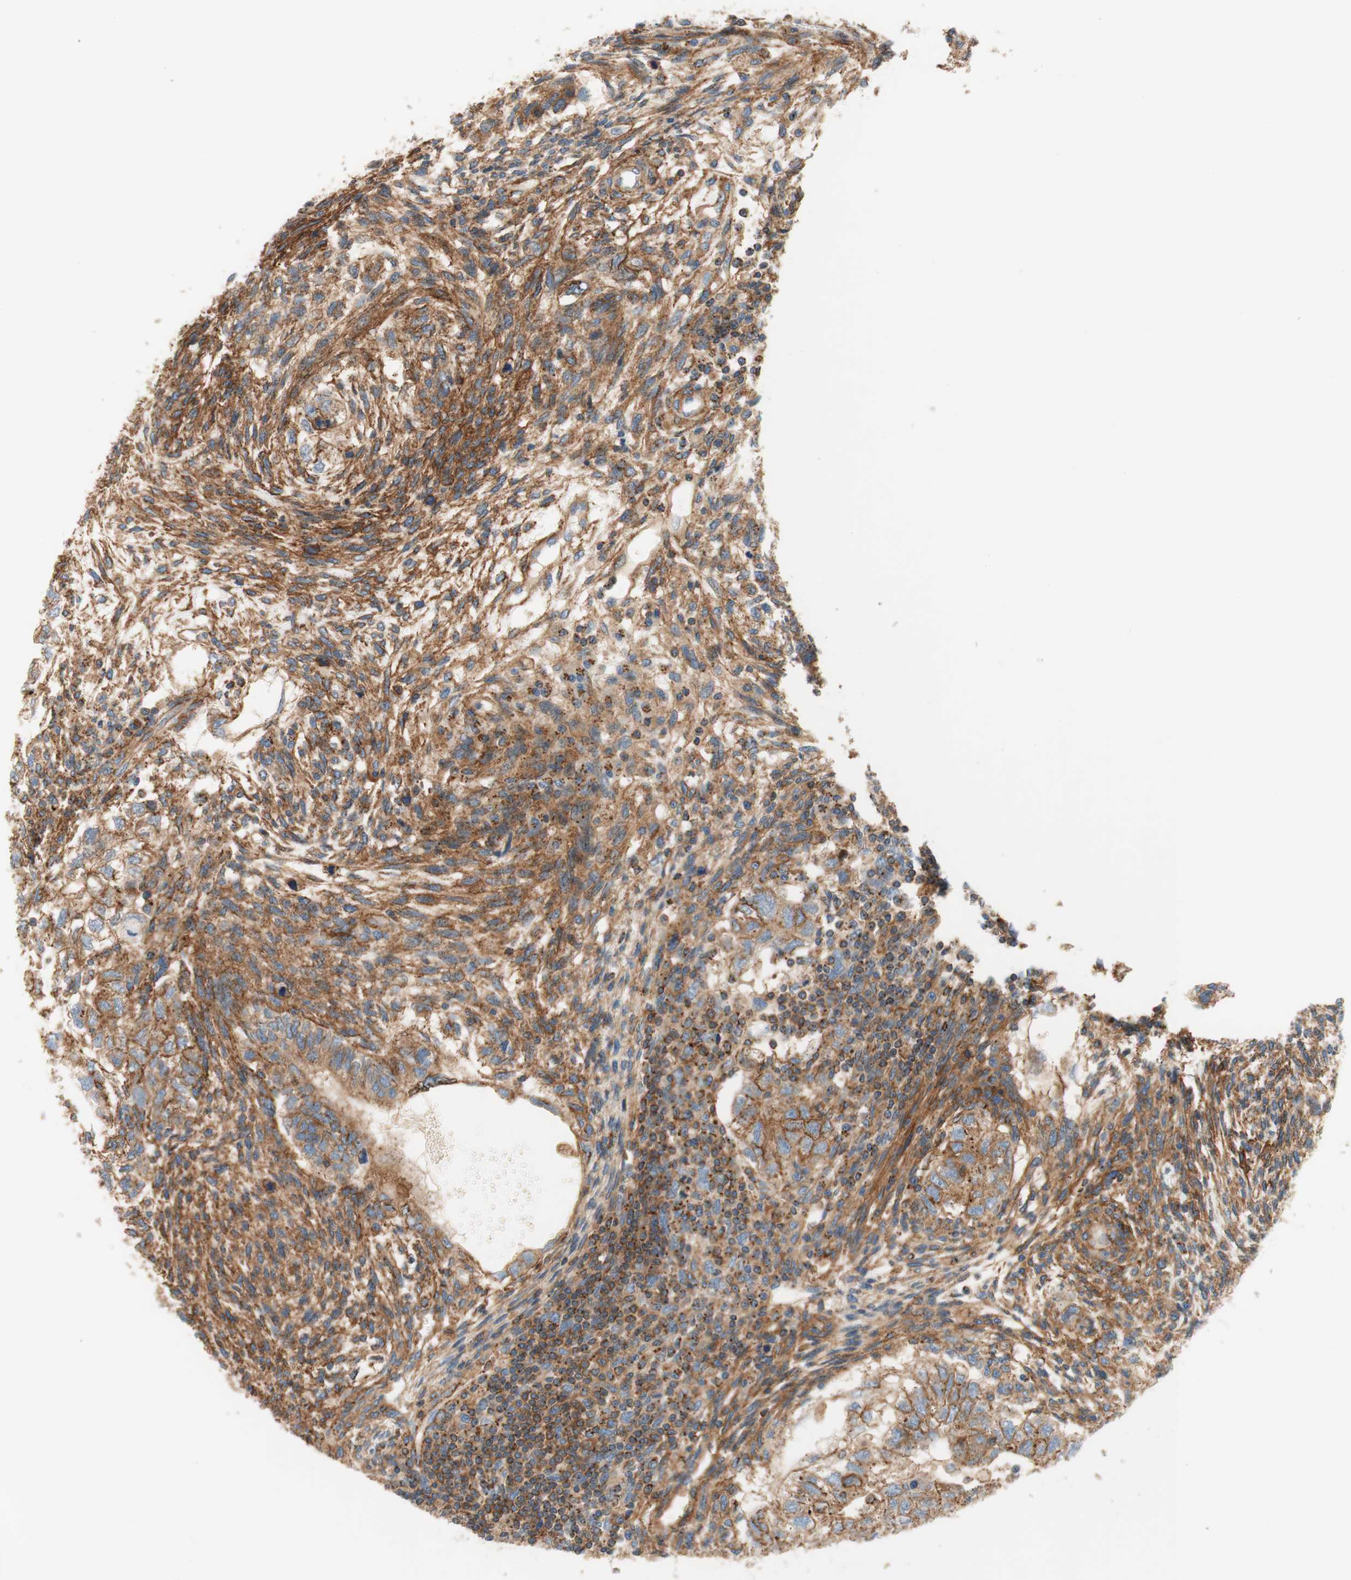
{"staining": {"intensity": "moderate", "quantity": ">75%", "location": "cytoplasmic/membranous"}, "tissue": "testis cancer", "cell_type": "Tumor cells", "image_type": "cancer", "snomed": [{"axis": "morphology", "description": "Normal tissue, NOS"}, {"axis": "morphology", "description": "Carcinoma, Embryonal, NOS"}, {"axis": "topography", "description": "Testis"}], "caption": "Immunohistochemical staining of human testis cancer exhibits moderate cytoplasmic/membranous protein staining in approximately >75% of tumor cells.", "gene": "VPS26A", "patient": {"sex": "male", "age": 36}}